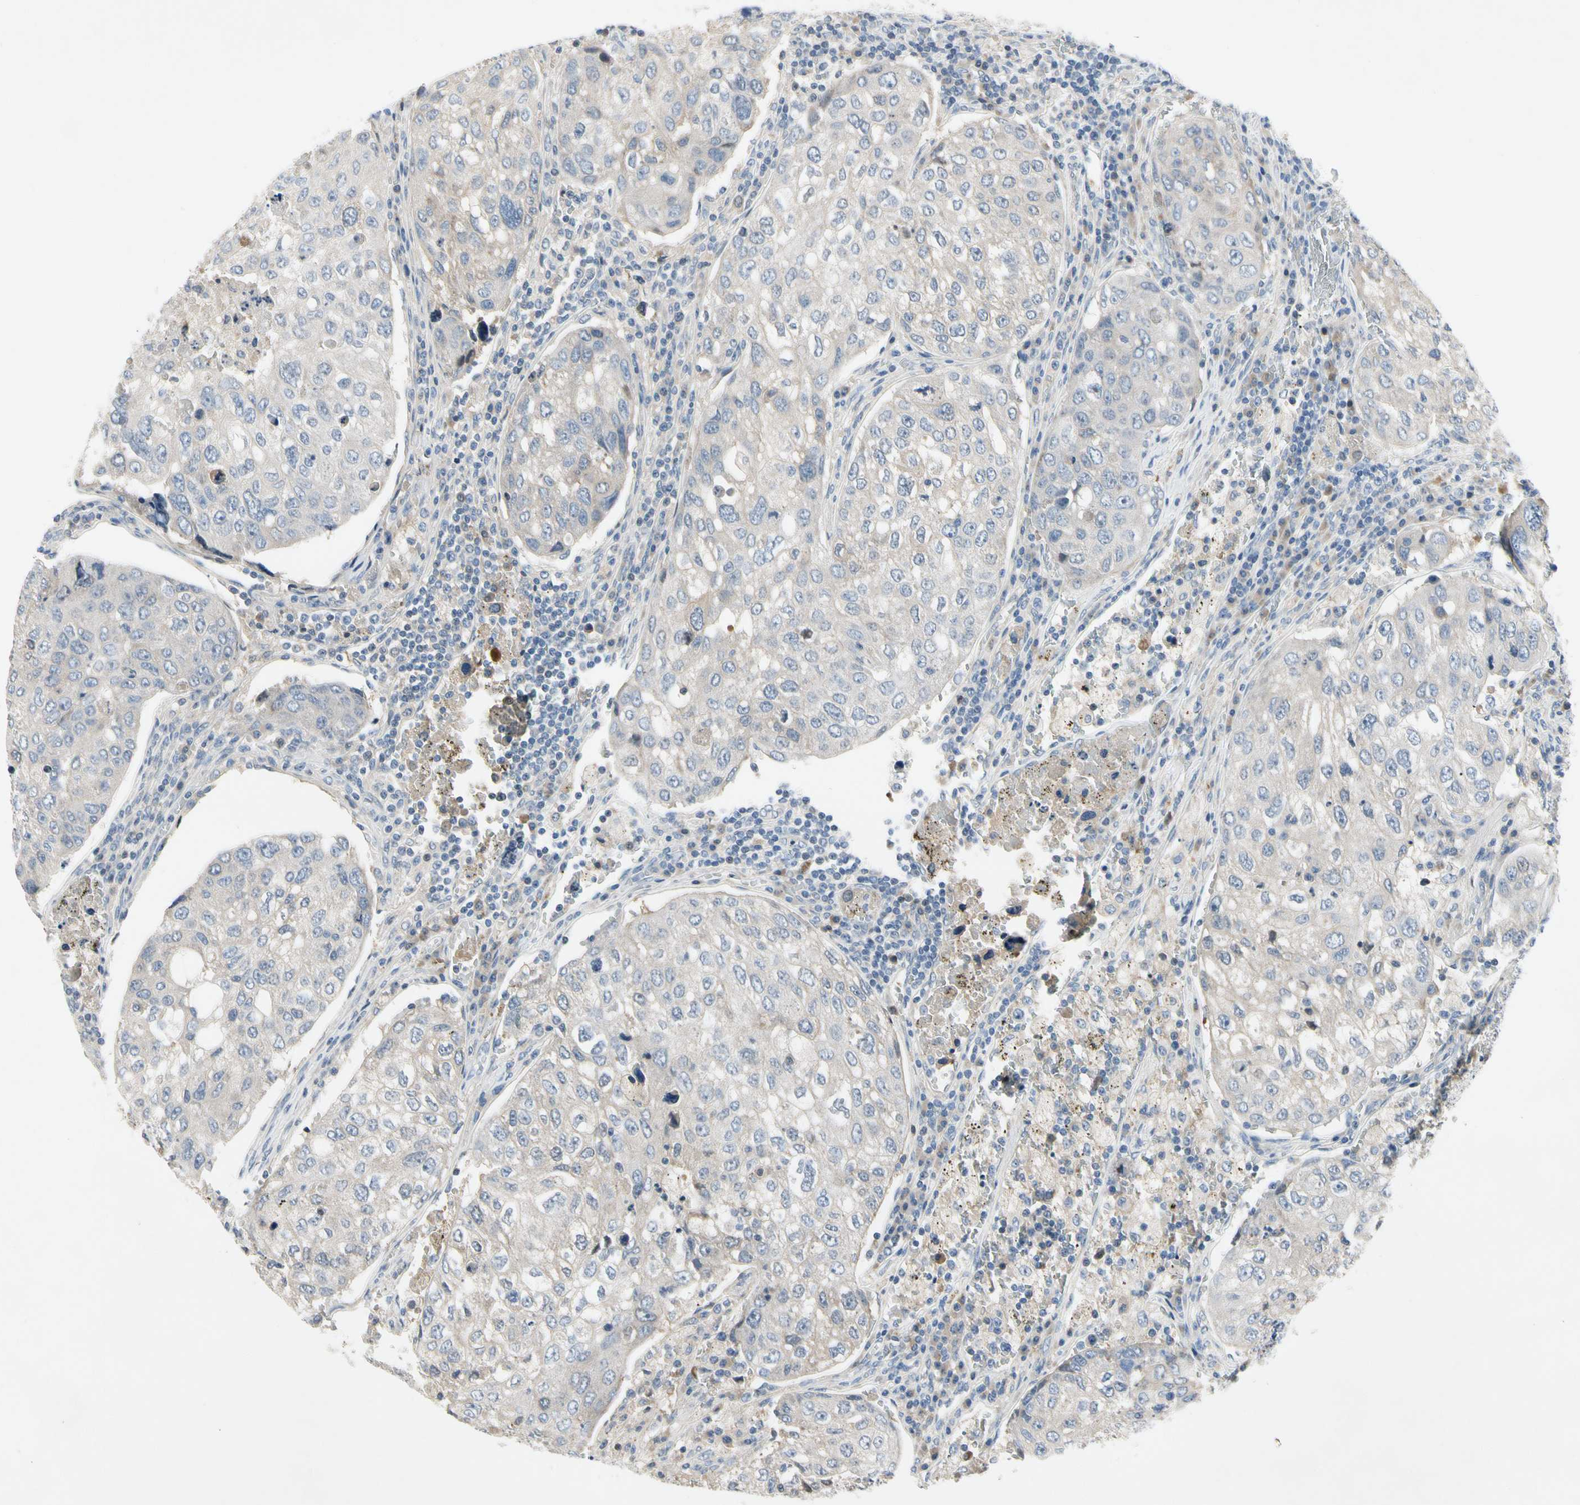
{"staining": {"intensity": "negative", "quantity": "none", "location": "none"}, "tissue": "urothelial cancer", "cell_type": "Tumor cells", "image_type": "cancer", "snomed": [{"axis": "morphology", "description": "Urothelial carcinoma, High grade"}, {"axis": "topography", "description": "Lymph node"}, {"axis": "topography", "description": "Urinary bladder"}], "caption": "This photomicrograph is of urothelial cancer stained with immunohistochemistry to label a protein in brown with the nuclei are counter-stained blue. There is no expression in tumor cells. (Stains: DAB (3,3'-diaminobenzidine) immunohistochemistry (IHC) with hematoxylin counter stain, Microscopy: brightfield microscopy at high magnification).", "gene": "GAS6", "patient": {"sex": "male", "age": 51}}